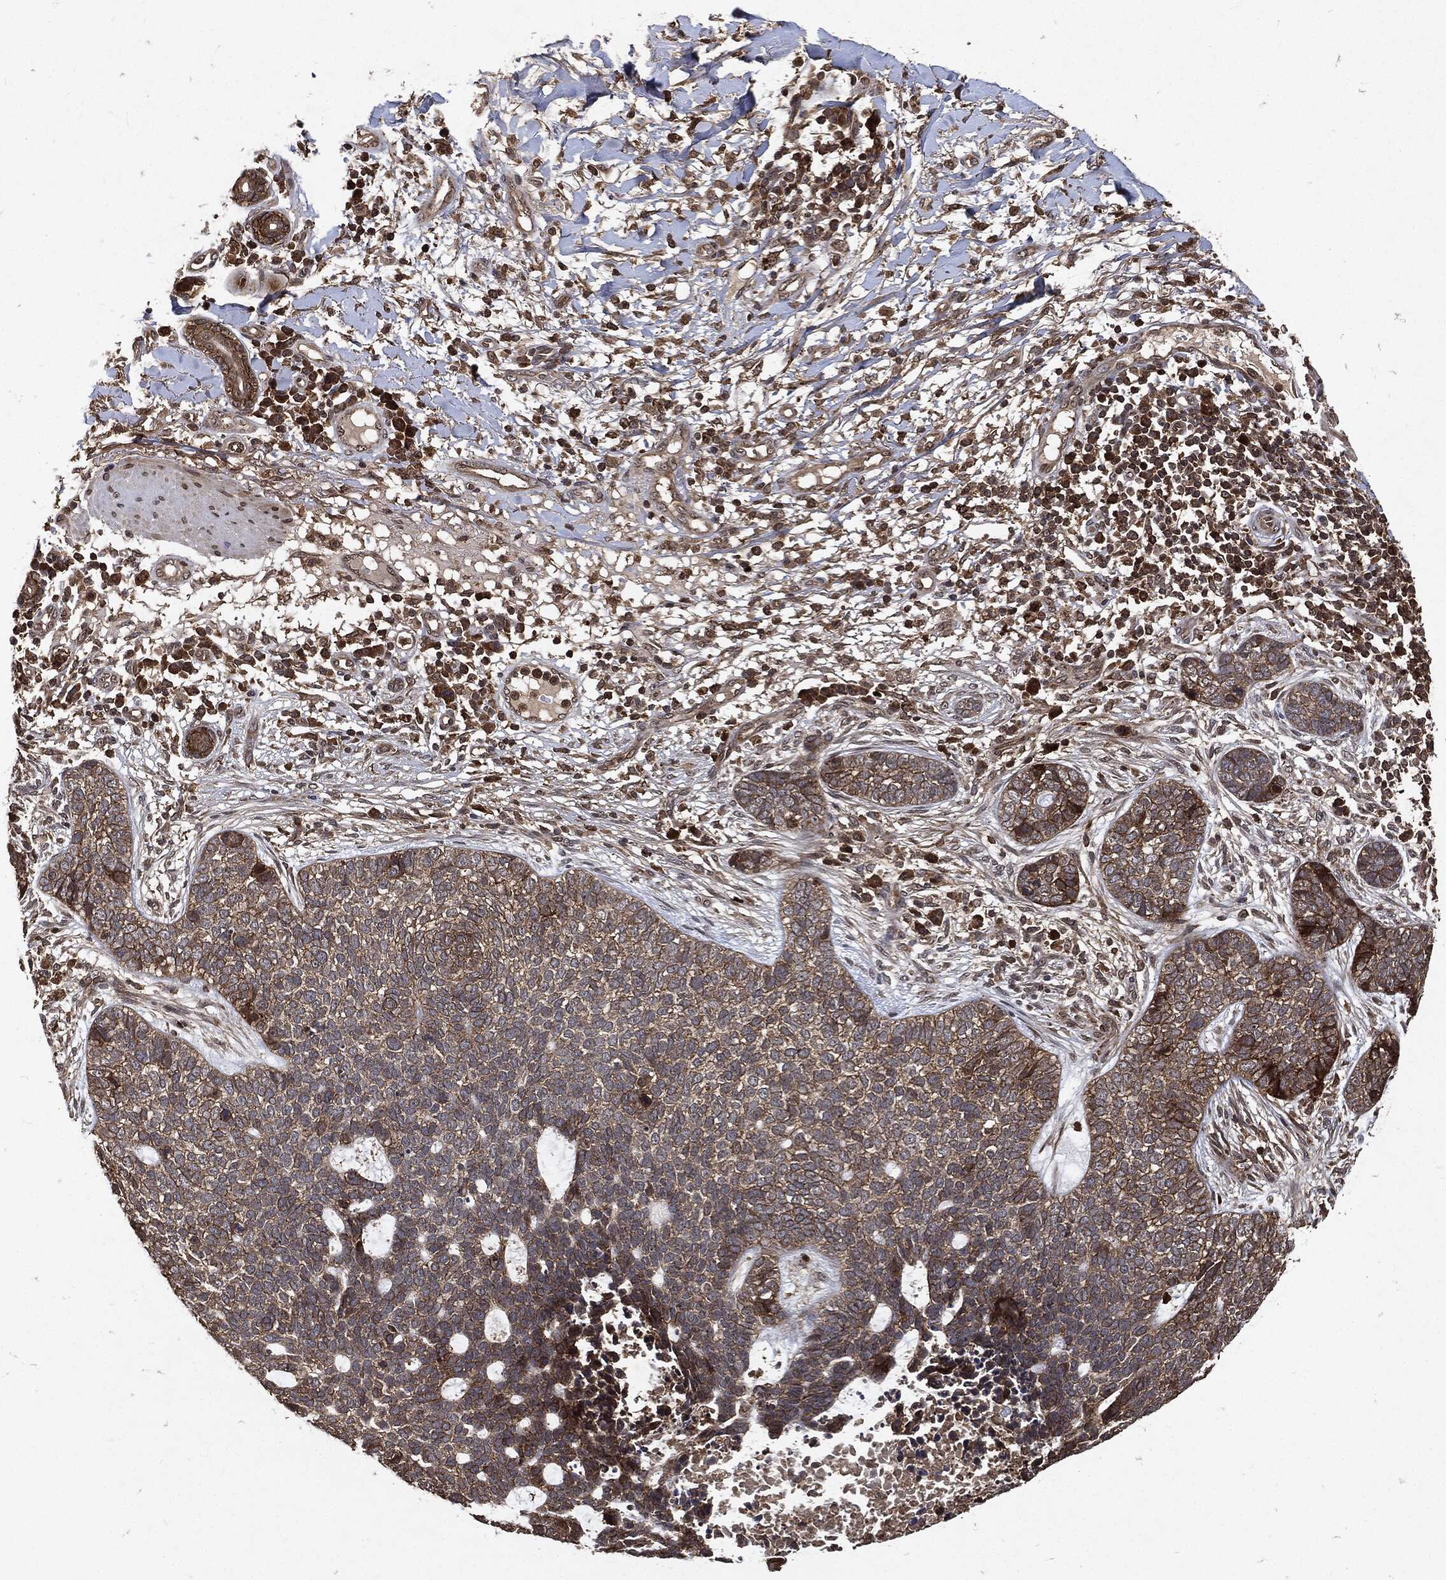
{"staining": {"intensity": "moderate", "quantity": "25%-75%", "location": "cytoplasmic/membranous"}, "tissue": "skin cancer", "cell_type": "Tumor cells", "image_type": "cancer", "snomed": [{"axis": "morphology", "description": "Squamous cell carcinoma, NOS"}, {"axis": "topography", "description": "Skin"}], "caption": "Immunohistochemistry (IHC) (DAB (3,3'-diaminobenzidine)) staining of human squamous cell carcinoma (skin) shows moderate cytoplasmic/membranous protein staining in approximately 25%-75% of tumor cells. (brown staining indicates protein expression, while blue staining denotes nuclei).", "gene": "ZNF226", "patient": {"sex": "male", "age": 88}}